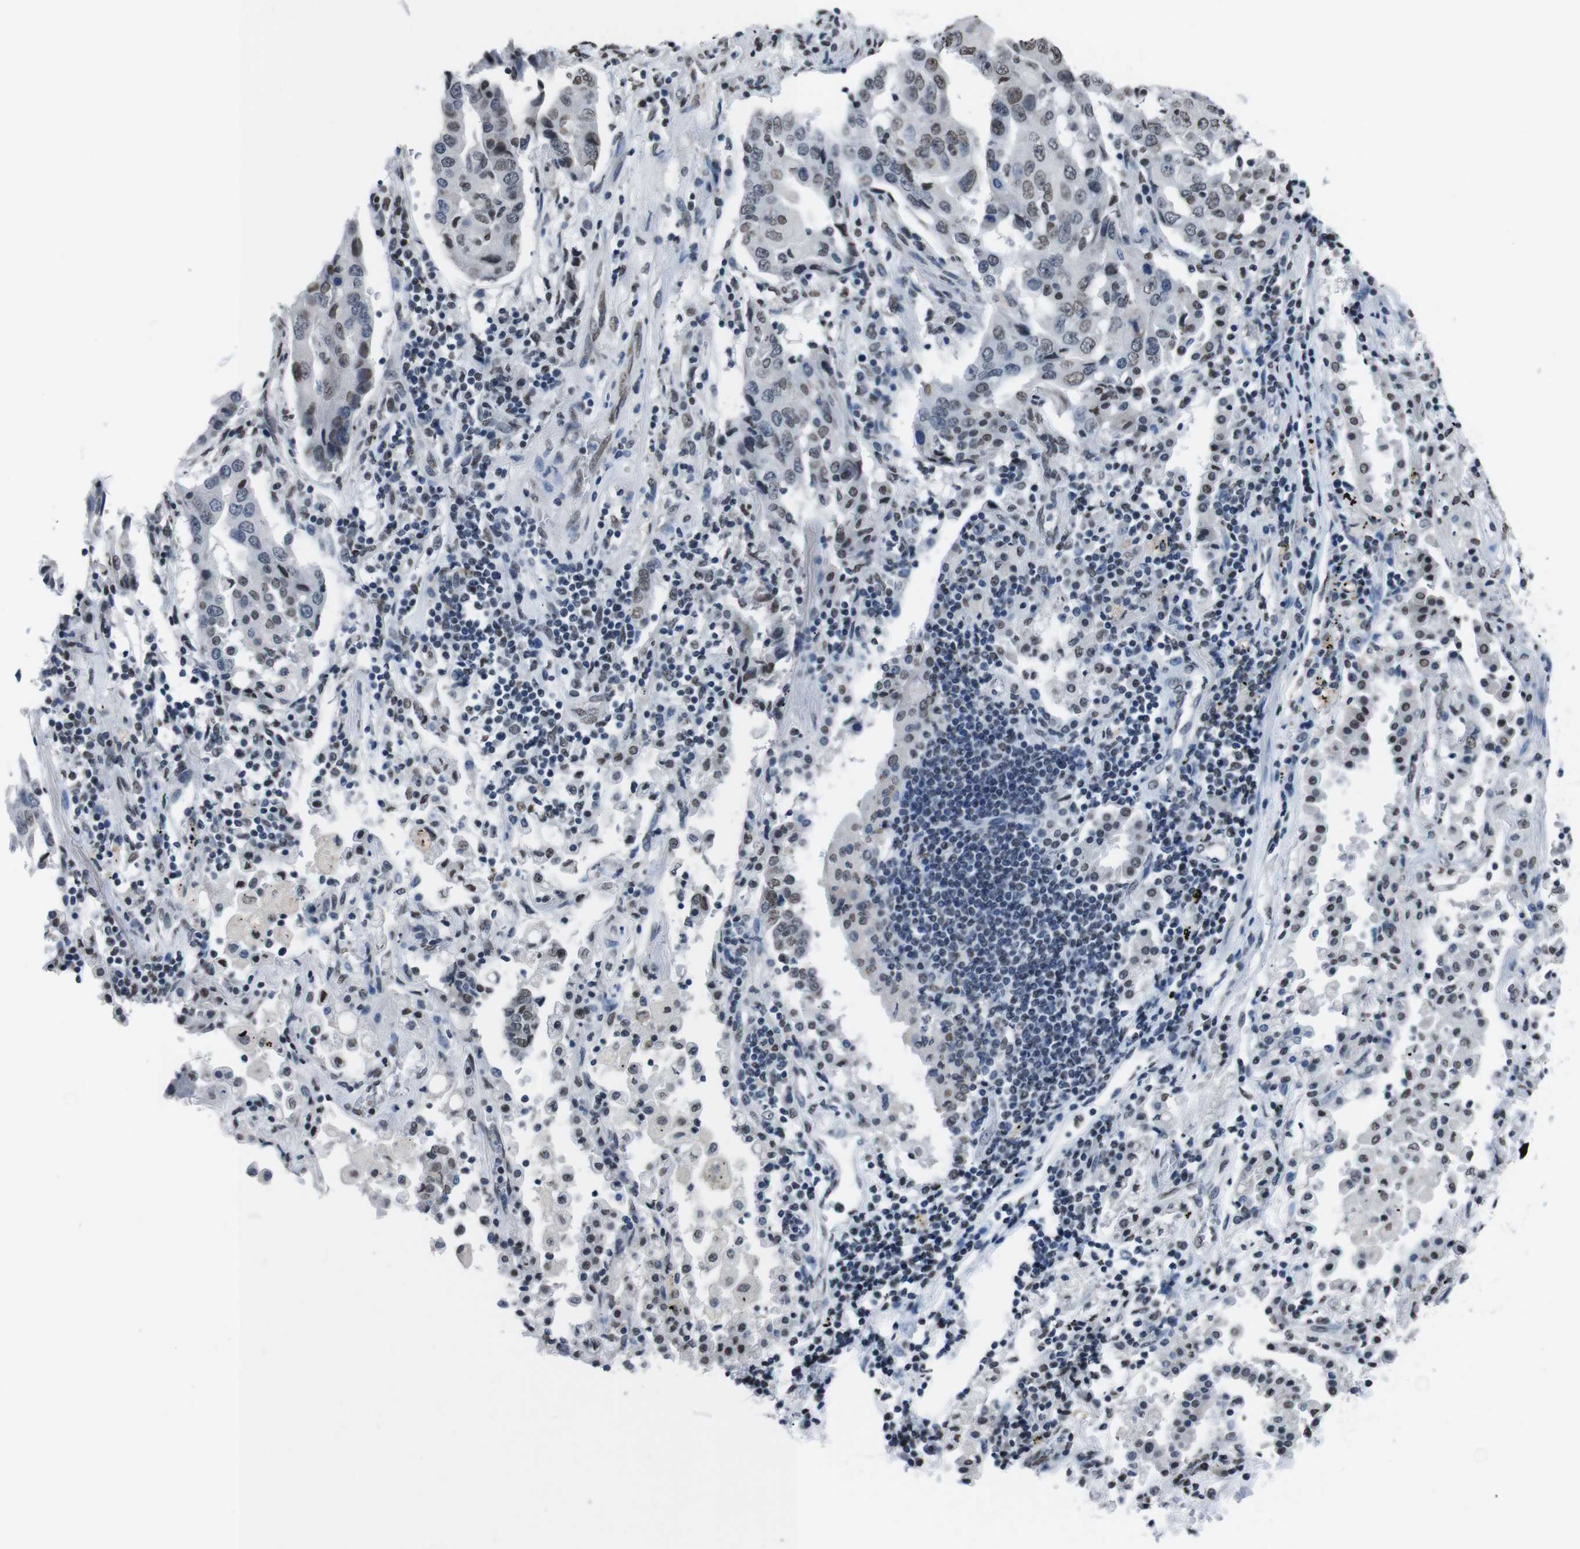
{"staining": {"intensity": "weak", "quantity": ">75%", "location": "nuclear"}, "tissue": "lung cancer", "cell_type": "Tumor cells", "image_type": "cancer", "snomed": [{"axis": "morphology", "description": "Adenocarcinoma, NOS"}, {"axis": "topography", "description": "Lung"}], "caption": "Protein expression analysis of human lung cancer reveals weak nuclear staining in about >75% of tumor cells. (DAB (3,3'-diaminobenzidine) = brown stain, brightfield microscopy at high magnification).", "gene": "PIP4P2", "patient": {"sex": "female", "age": 65}}